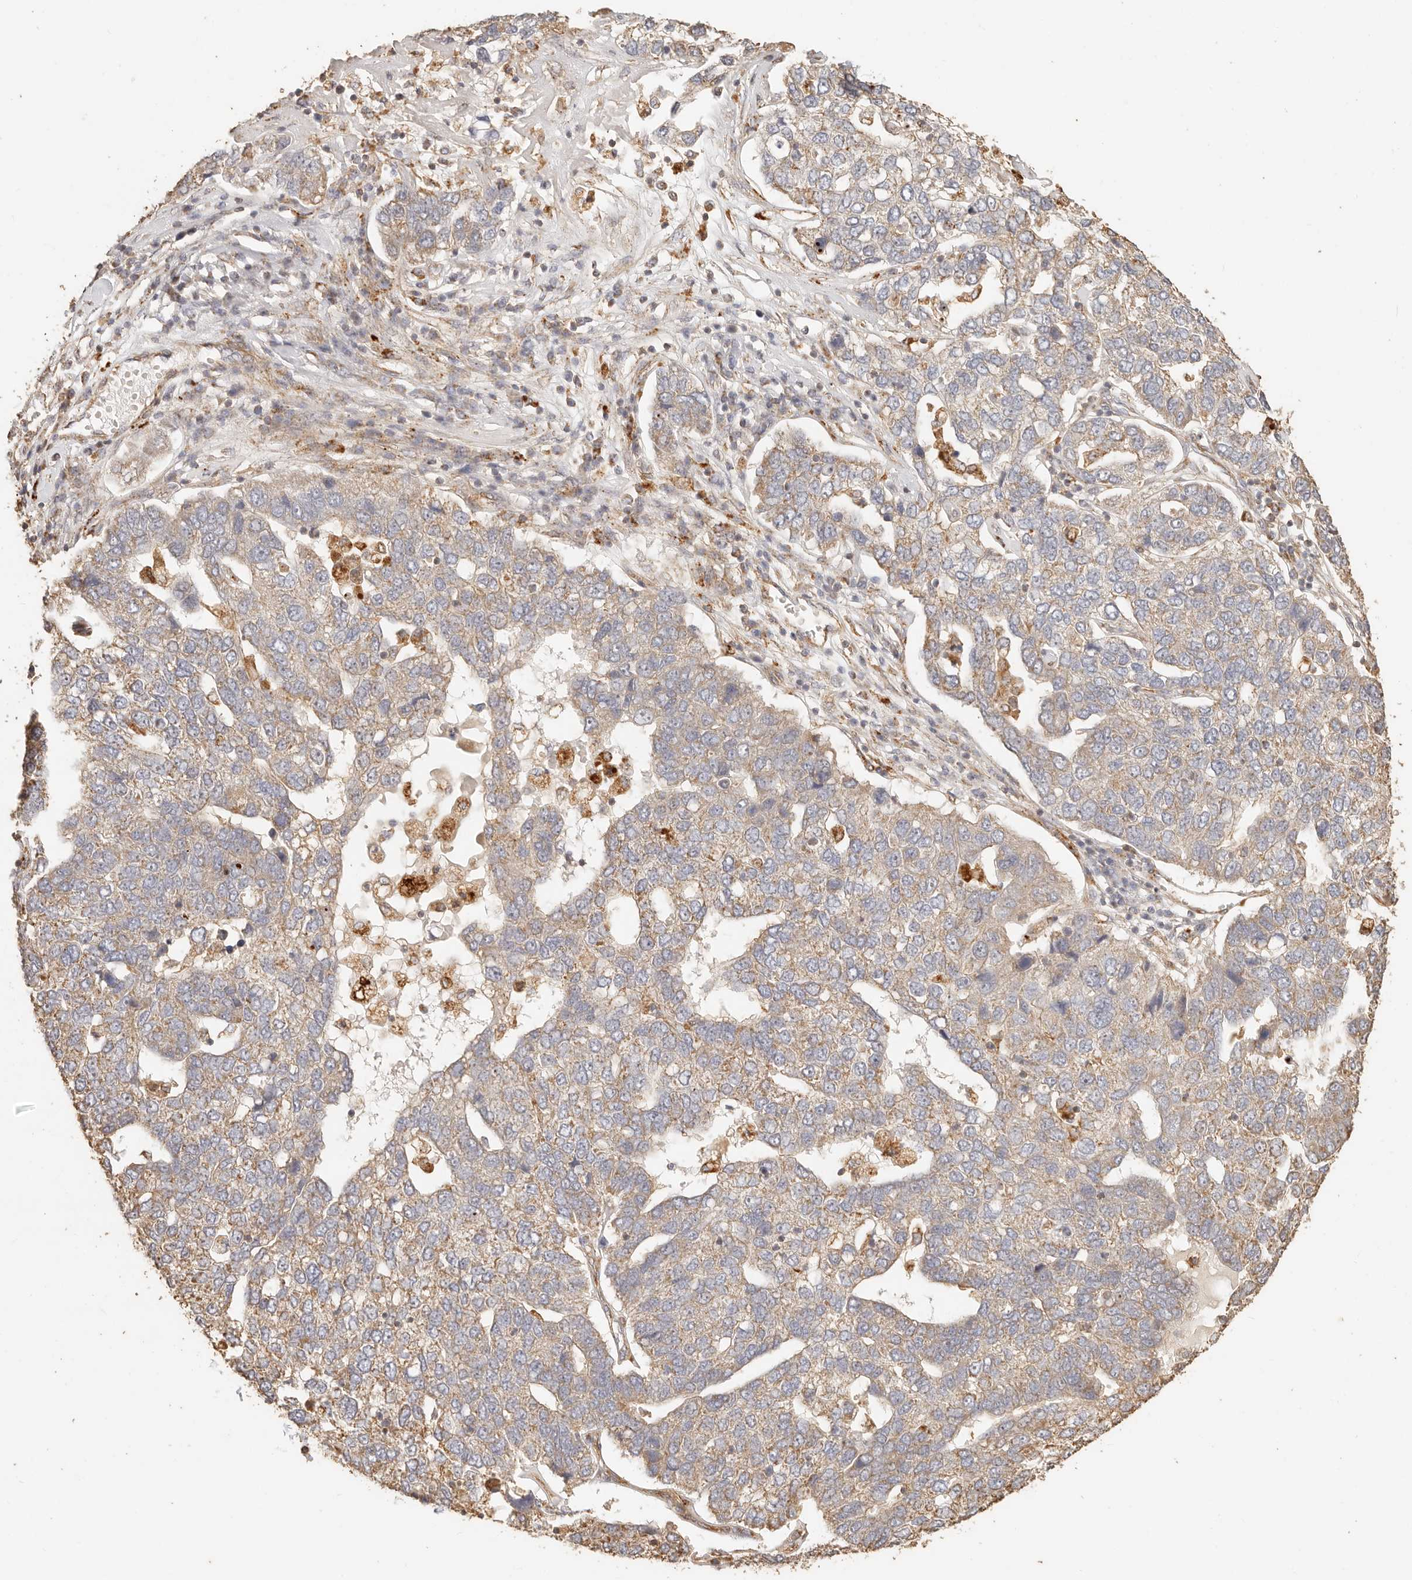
{"staining": {"intensity": "weak", "quantity": "25%-75%", "location": "cytoplasmic/membranous"}, "tissue": "pancreatic cancer", "cell_type": "Tumor cells", "image_type": "cancer", "snomed": [{"axis": "morphology", "description": "Adenocarcinoma, NOS"}, {"axis": "topography", "description": "Pancreas"}], "caption": "Protein expression analysis of human pancreatic cancer (adenocarcinoma) reveals weak cytoplasmic/membranous positivity in approximately 25%-75% of tumor cells. (DAB (3,3'-diaminobenzidine) IHC with brightfield microscopy, high magnification).", "gene": "PTPN22", "patient": {"sex": "female", "age": 61}}